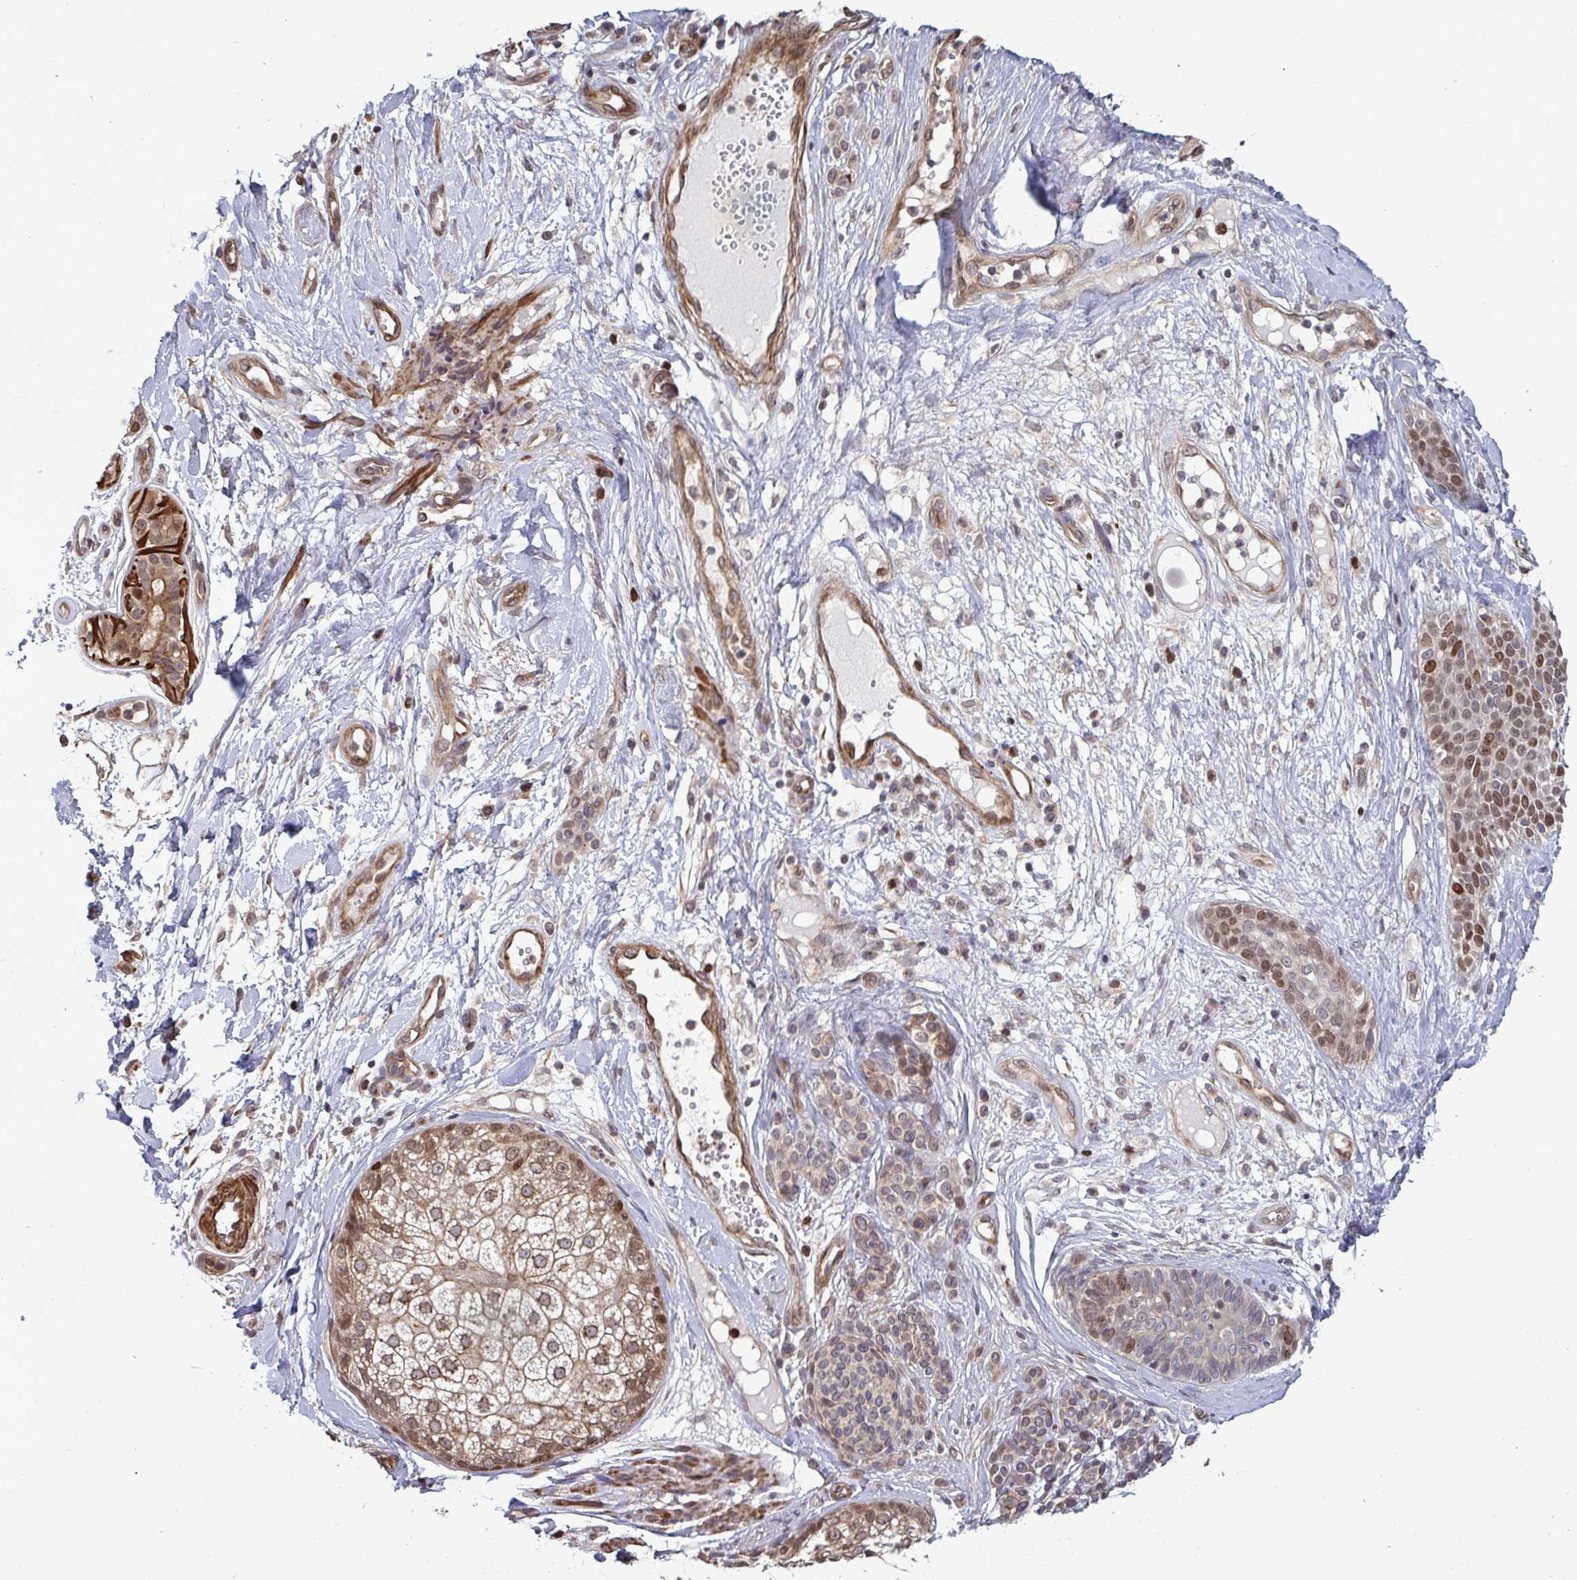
{"staining": {"intensity": "moderate", "quantity": "25%-75%", "location": "nuclear"}, "tissue": "skin cancer", "cell_type": "Tumor cells", "image_type": "cancer", "snomed": [{"axis": "morphology", "description": "Basal cell carcinoma"}, {"axis": "topography", "description": "Skin"}], "caption": "Skin basal cell carcinoma stained with DAB (3,3'-diaminobenzidine) immunohistochemistry shows medium levels of moderate nuclear positivity in about 25%-75% of tumor cells.", "gene": "IPO5", "patient": {"sex": "female", "age": 89}}